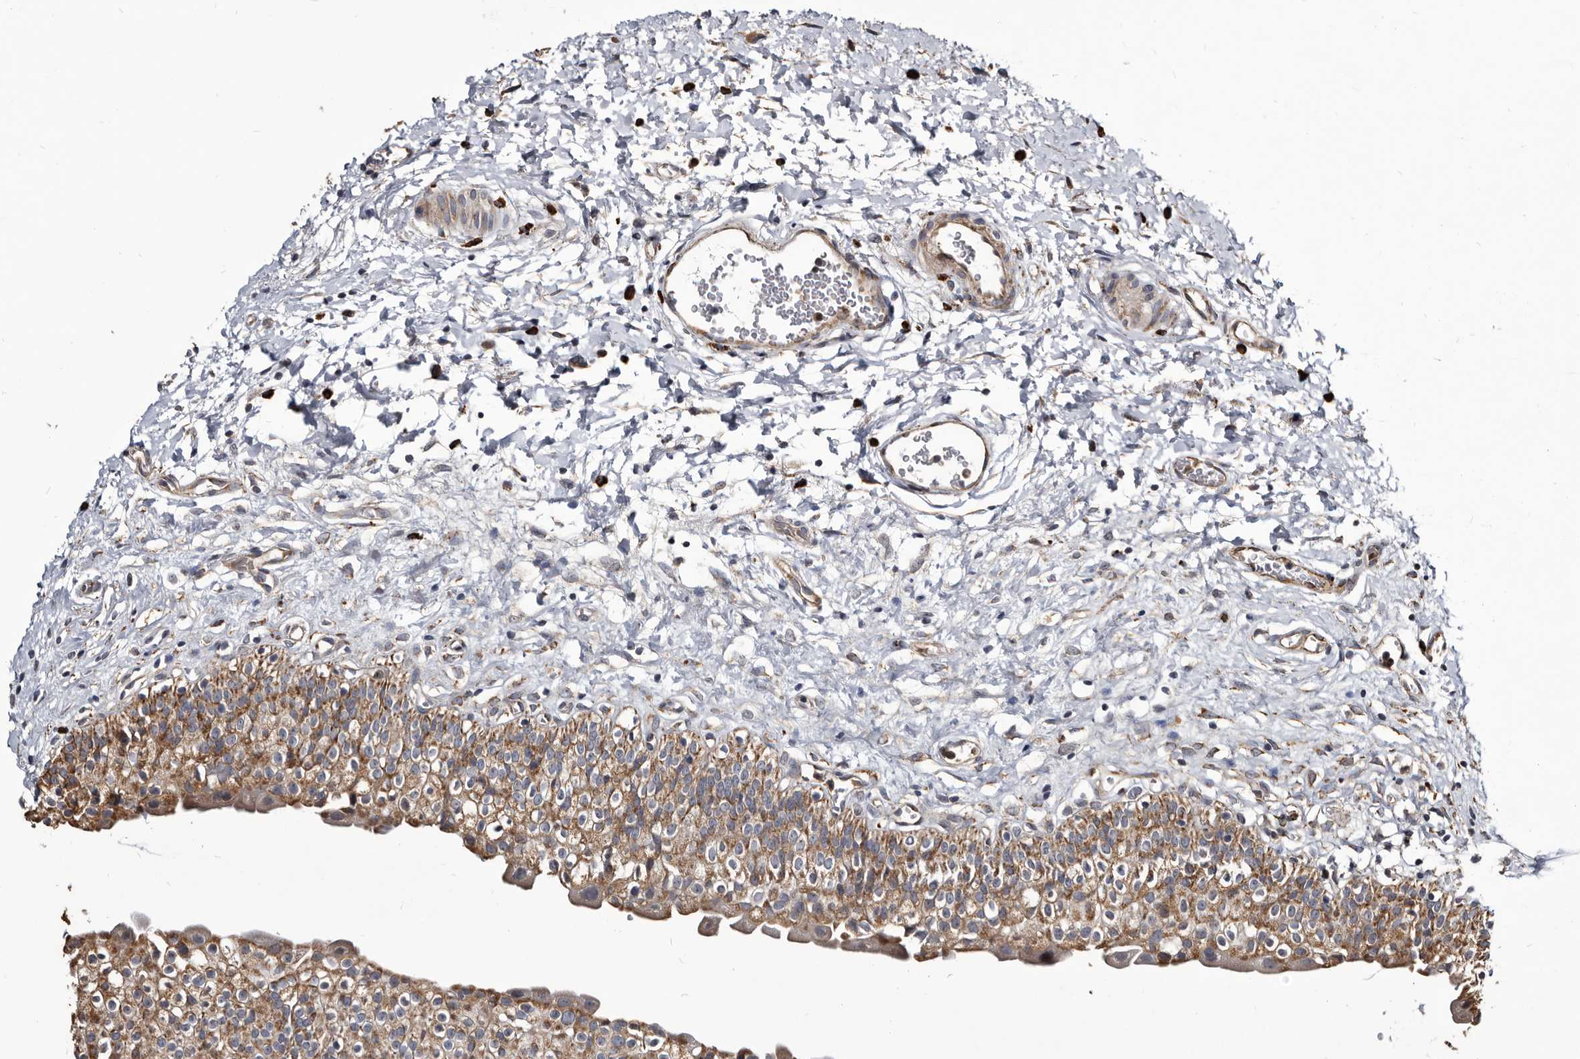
{"staining": {"intensity": "moderate", "quantity": ">75%", "location": "cytoplasmic/membranous"}, "tissue": "urinary bladder", "cell_type": "Urothelial cells", "image_type": "normal", "snomed": [{"axis": "morphology", "description": "Normal tissue, NOS"}, {"axis": "topography", "description": "Urinary bladder"}], "caption": "Immunohistochemical staining of unremarkable urinary bladder shows moderate cytoplasmic/membranous protein expression in about >75% of urothelial cells.", "gene": "CTSA", "patient": {"sex": "male", "age": 51}}